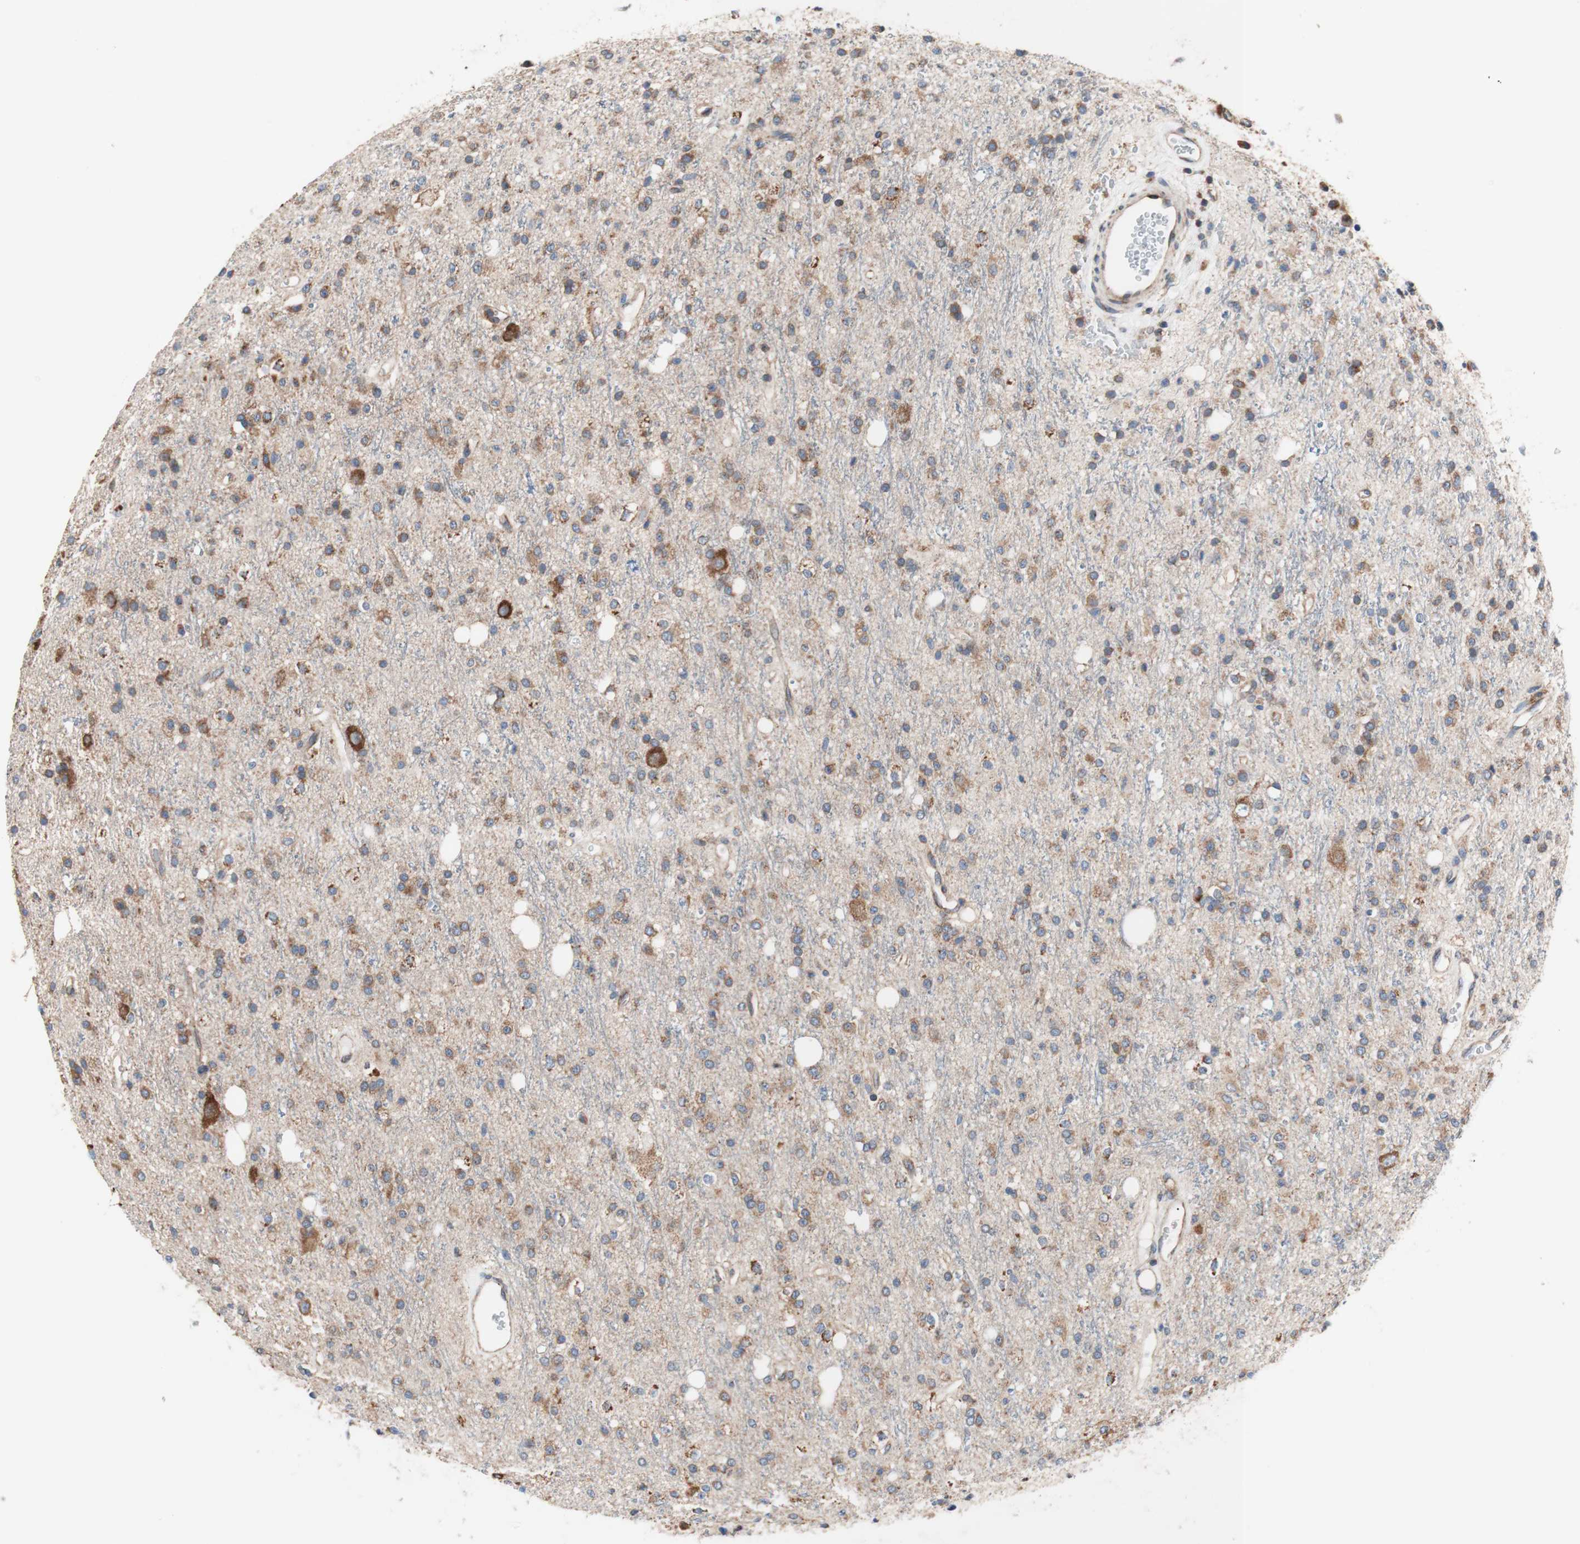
{"staining": {"intensity": "moderate", "quantity": "25%-75%", "location": "cytoplasmic/membranous"}, "tissue": "glioma", "cell_type": "Tumor cells", "image_type": "cancer", "snomed": [{"axis": "morphology", "description": "Glioma, malignant, High grade"}, {"axis": "topography", "description": "Brain"}], "caption": "IHC of human malignant glioma (high-grade) displays medium levels of moderate cytoplasmic/membranous expression in about 25%-75% of tumor cells.", "gene": "FMR1", "patient": {"sex": "male", "age": 47}}